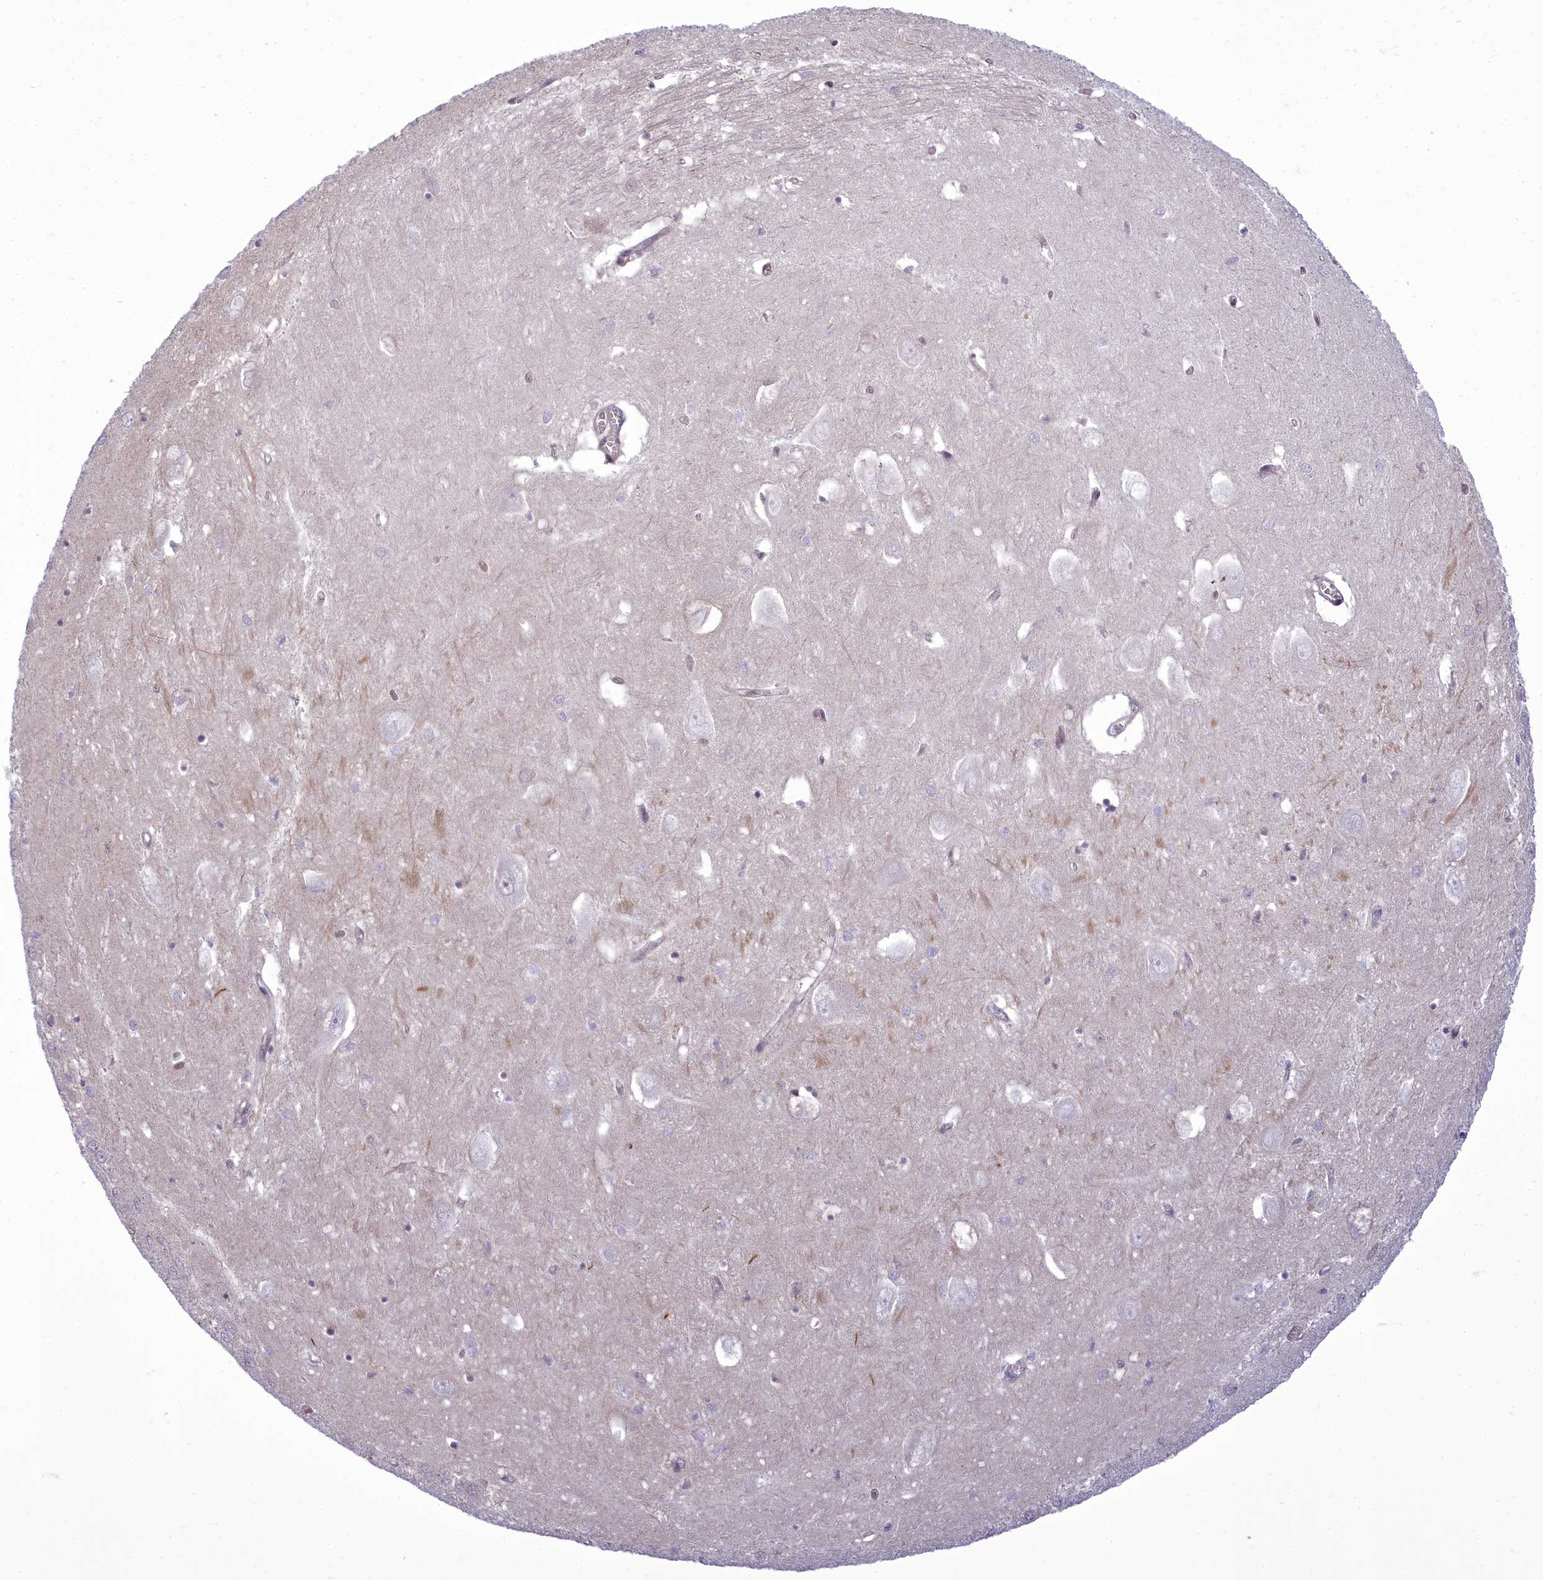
{"staining": {"intensity": "weak", "quantity": "<25%", "location": "nuclear"}, "tissue": "hippocampus", "cell_type": "Glial cells", "image_type": "normal", "snomed": [{"axis": "morphology", "description": "Normal tissue, NOS"}, {"axis": "topography", "description": "Hippocampus"}], "caption": "IHC of unremarkable human hippocampus displays no staining in glial cells. (Brightfield microscopy of DAB immunohistochemistry (IHC) at high magnification).", "gene": "CEACAM19", "patient": {"sex": "female", "age": 64}}